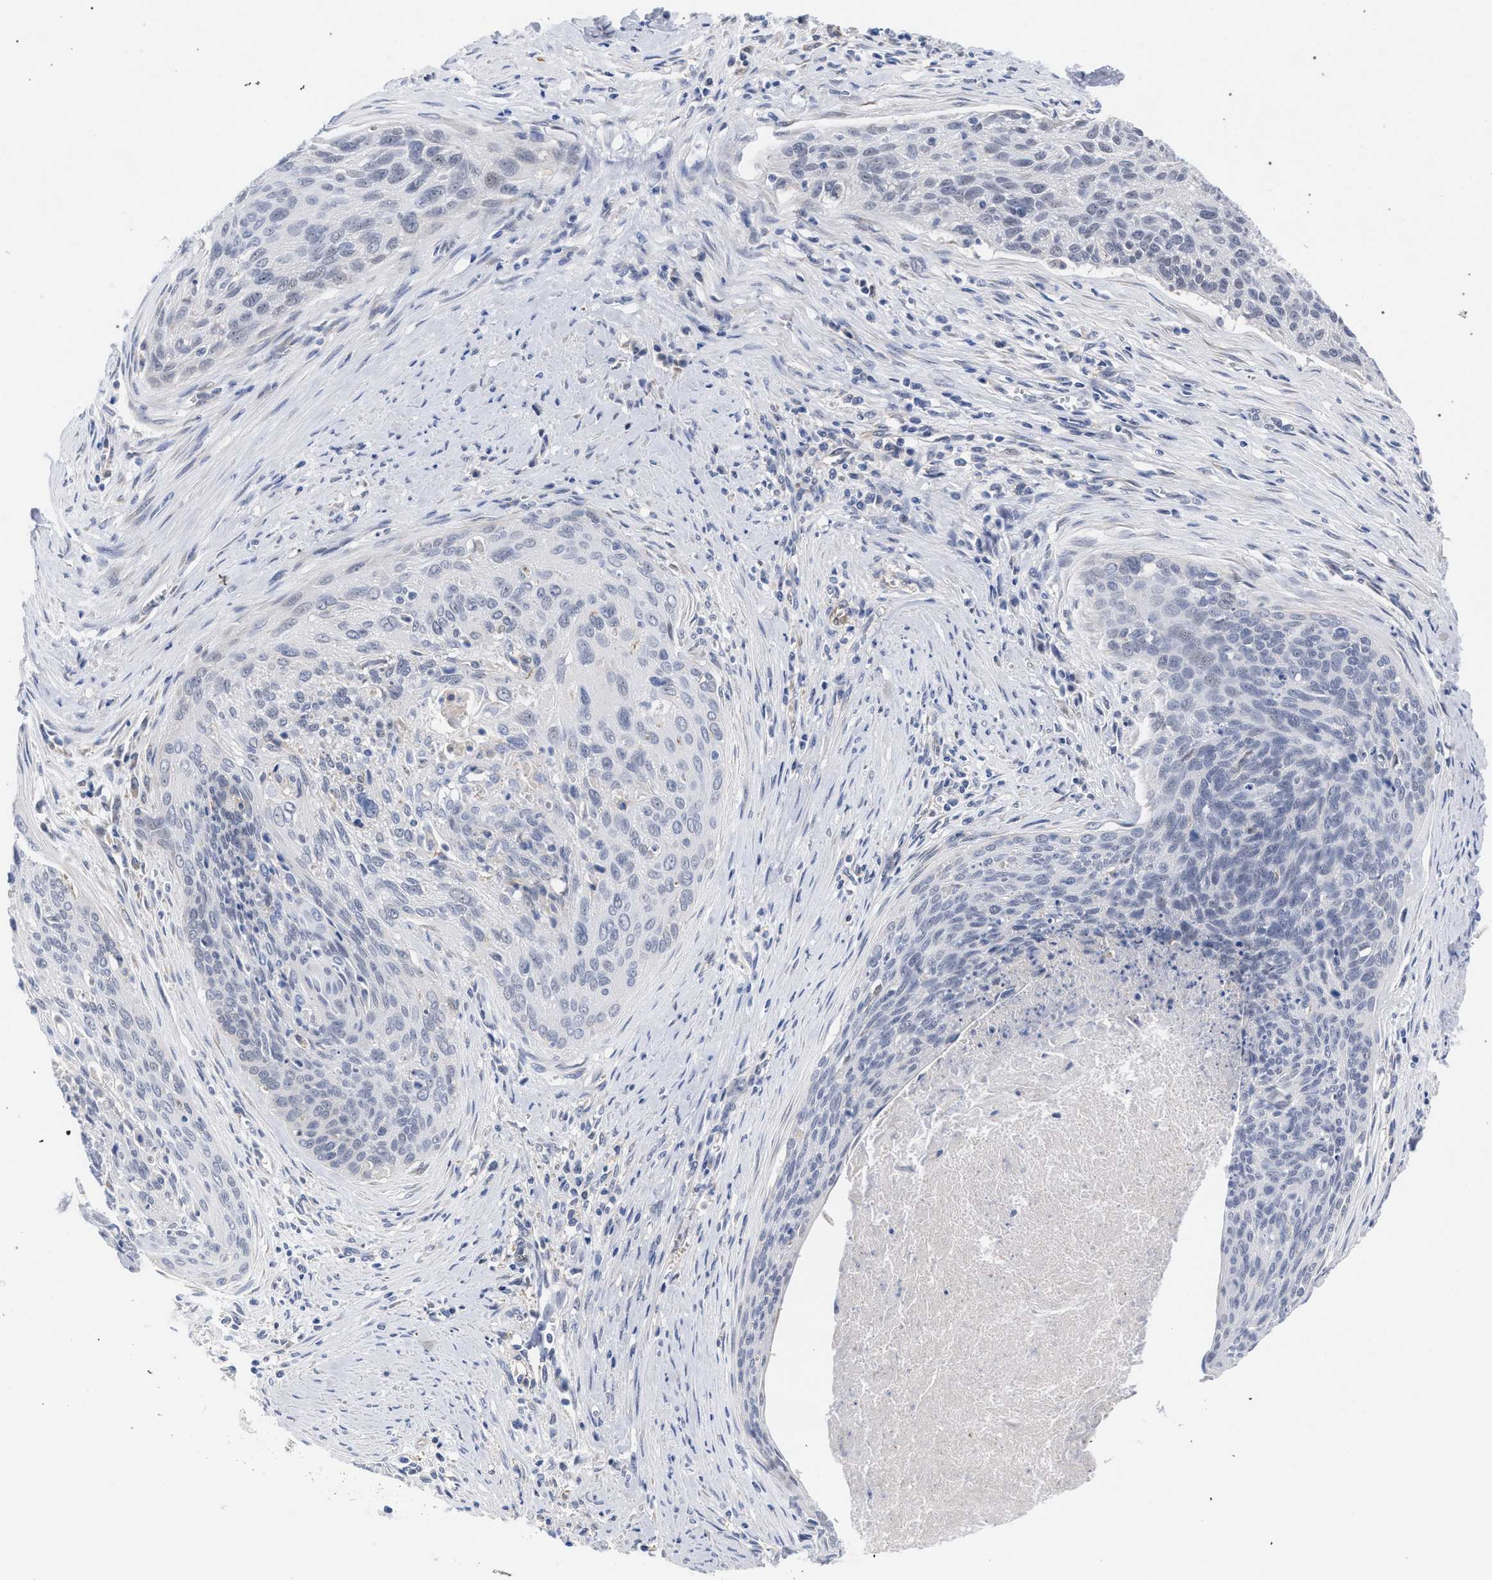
{"staining": {"intensity": "negative", "quantity": "none", "location": "none"}, "tissue": "cervical cancer", "cell_type": "Tumor cells", "image_type": "cancer", "snomed": [{"axis": "morphology", "description": "Squamous cell carcinoma, NOS"}, {"axis": "topography", "description": "Cervix"}], "caption": "This is an immunohistochemistry micrograph of human squamous cell carcinoma (cervical). There is no positivity in tumor cells.", "gene": "FHOD3", "patient": {"sex": "female", "age": 55}}